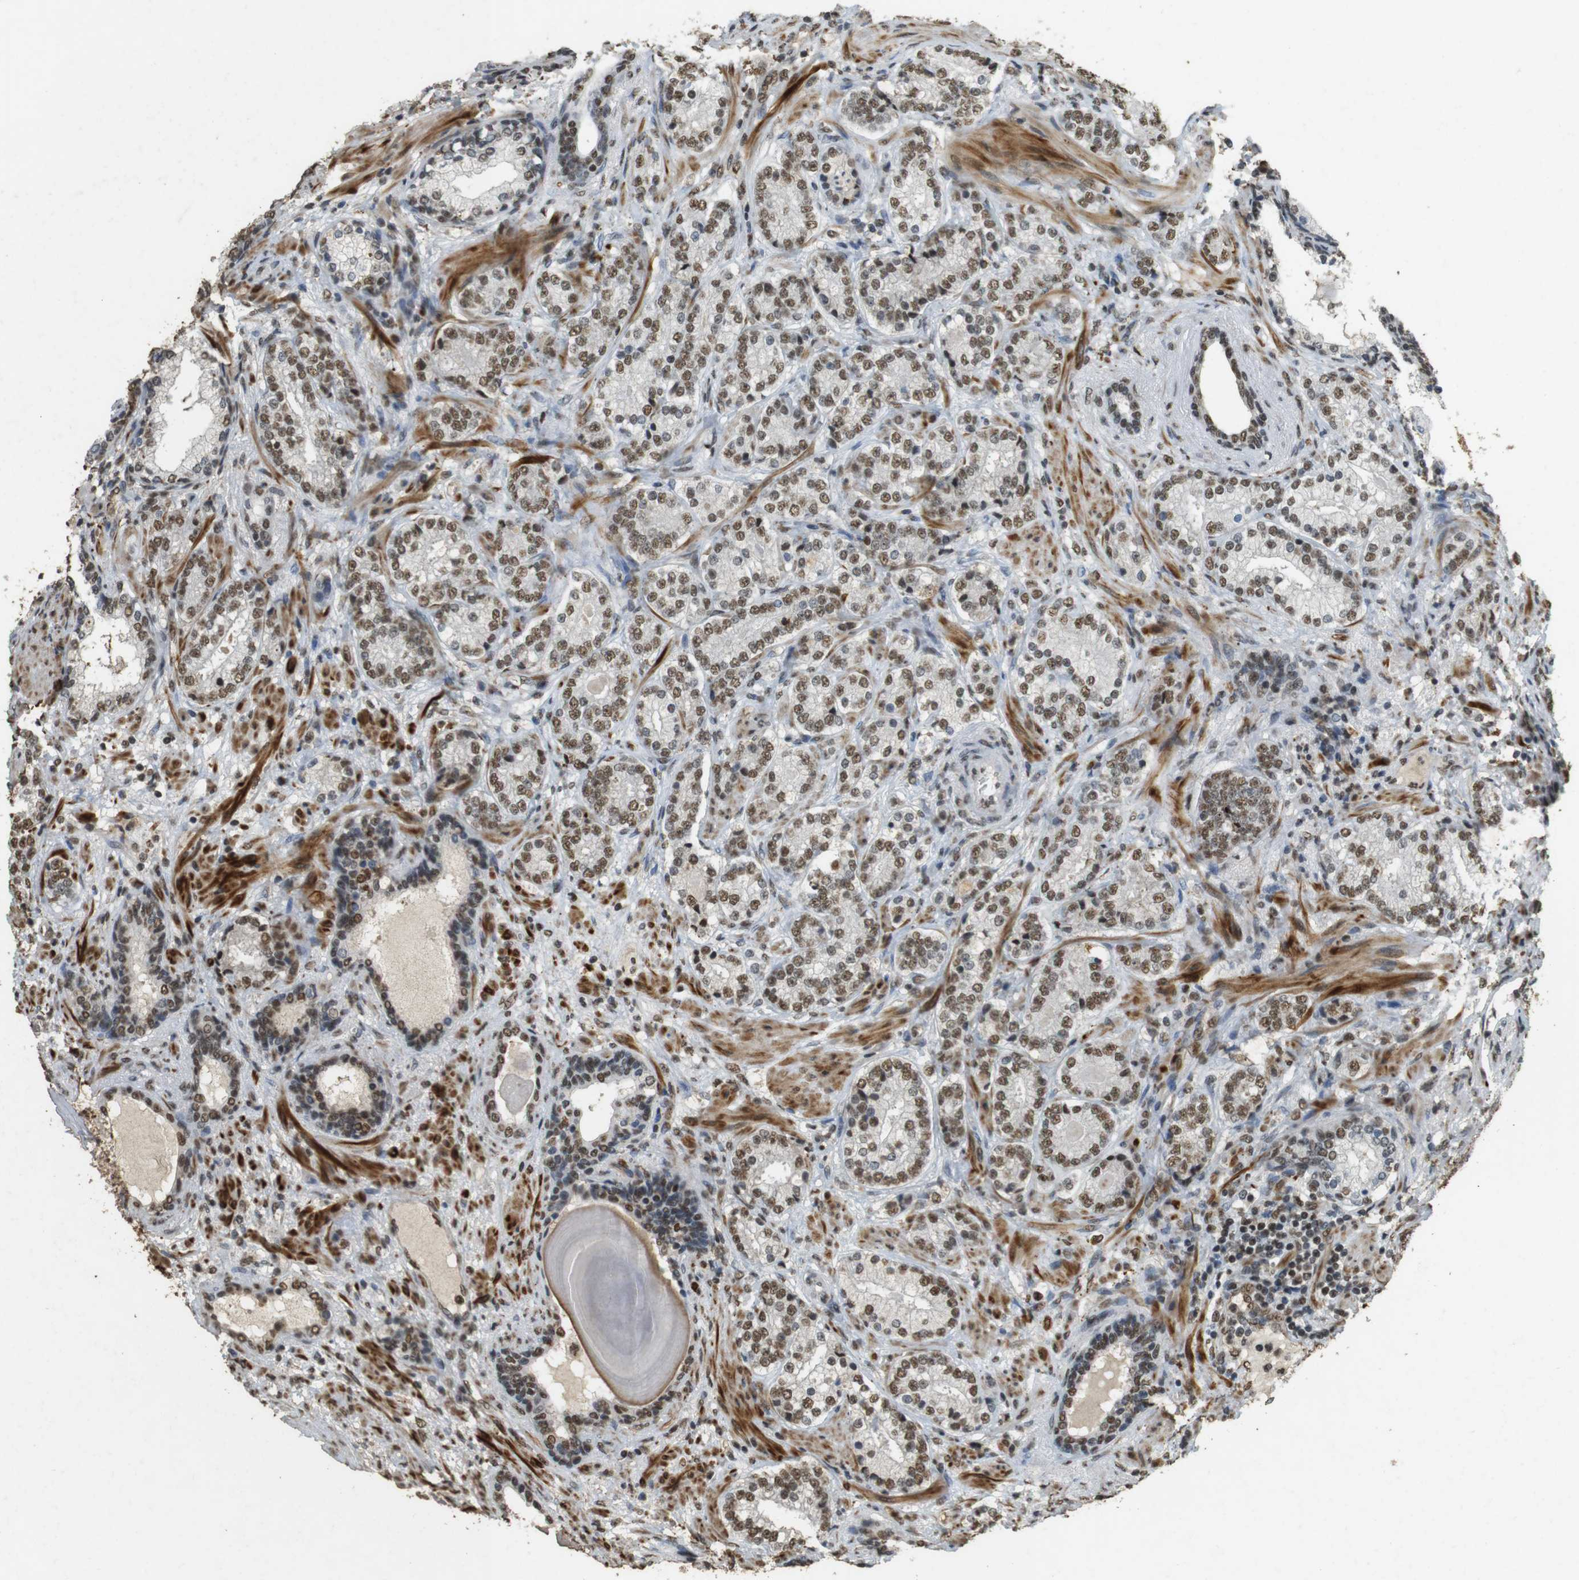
{"staining": {"intensity": "moderate", "quantity": ">75%", "location": "nuclear"}, "tissue": "prostate cancer", "cell_type": "Tumor cells", "image_type": "cancer", "snomed": [{"axis": "morphology", "description": "Adenocarcinoma, High grade"}, {"axis": "topography", "description": "Prostate"}], "caption": "Protein staining displays moderate nuclear expression in about >75% of tumor cells in high-grade adenocarcinoma (prostate).", "gene": "GATA4", "patient": {"sex": "male", "age": 61}}